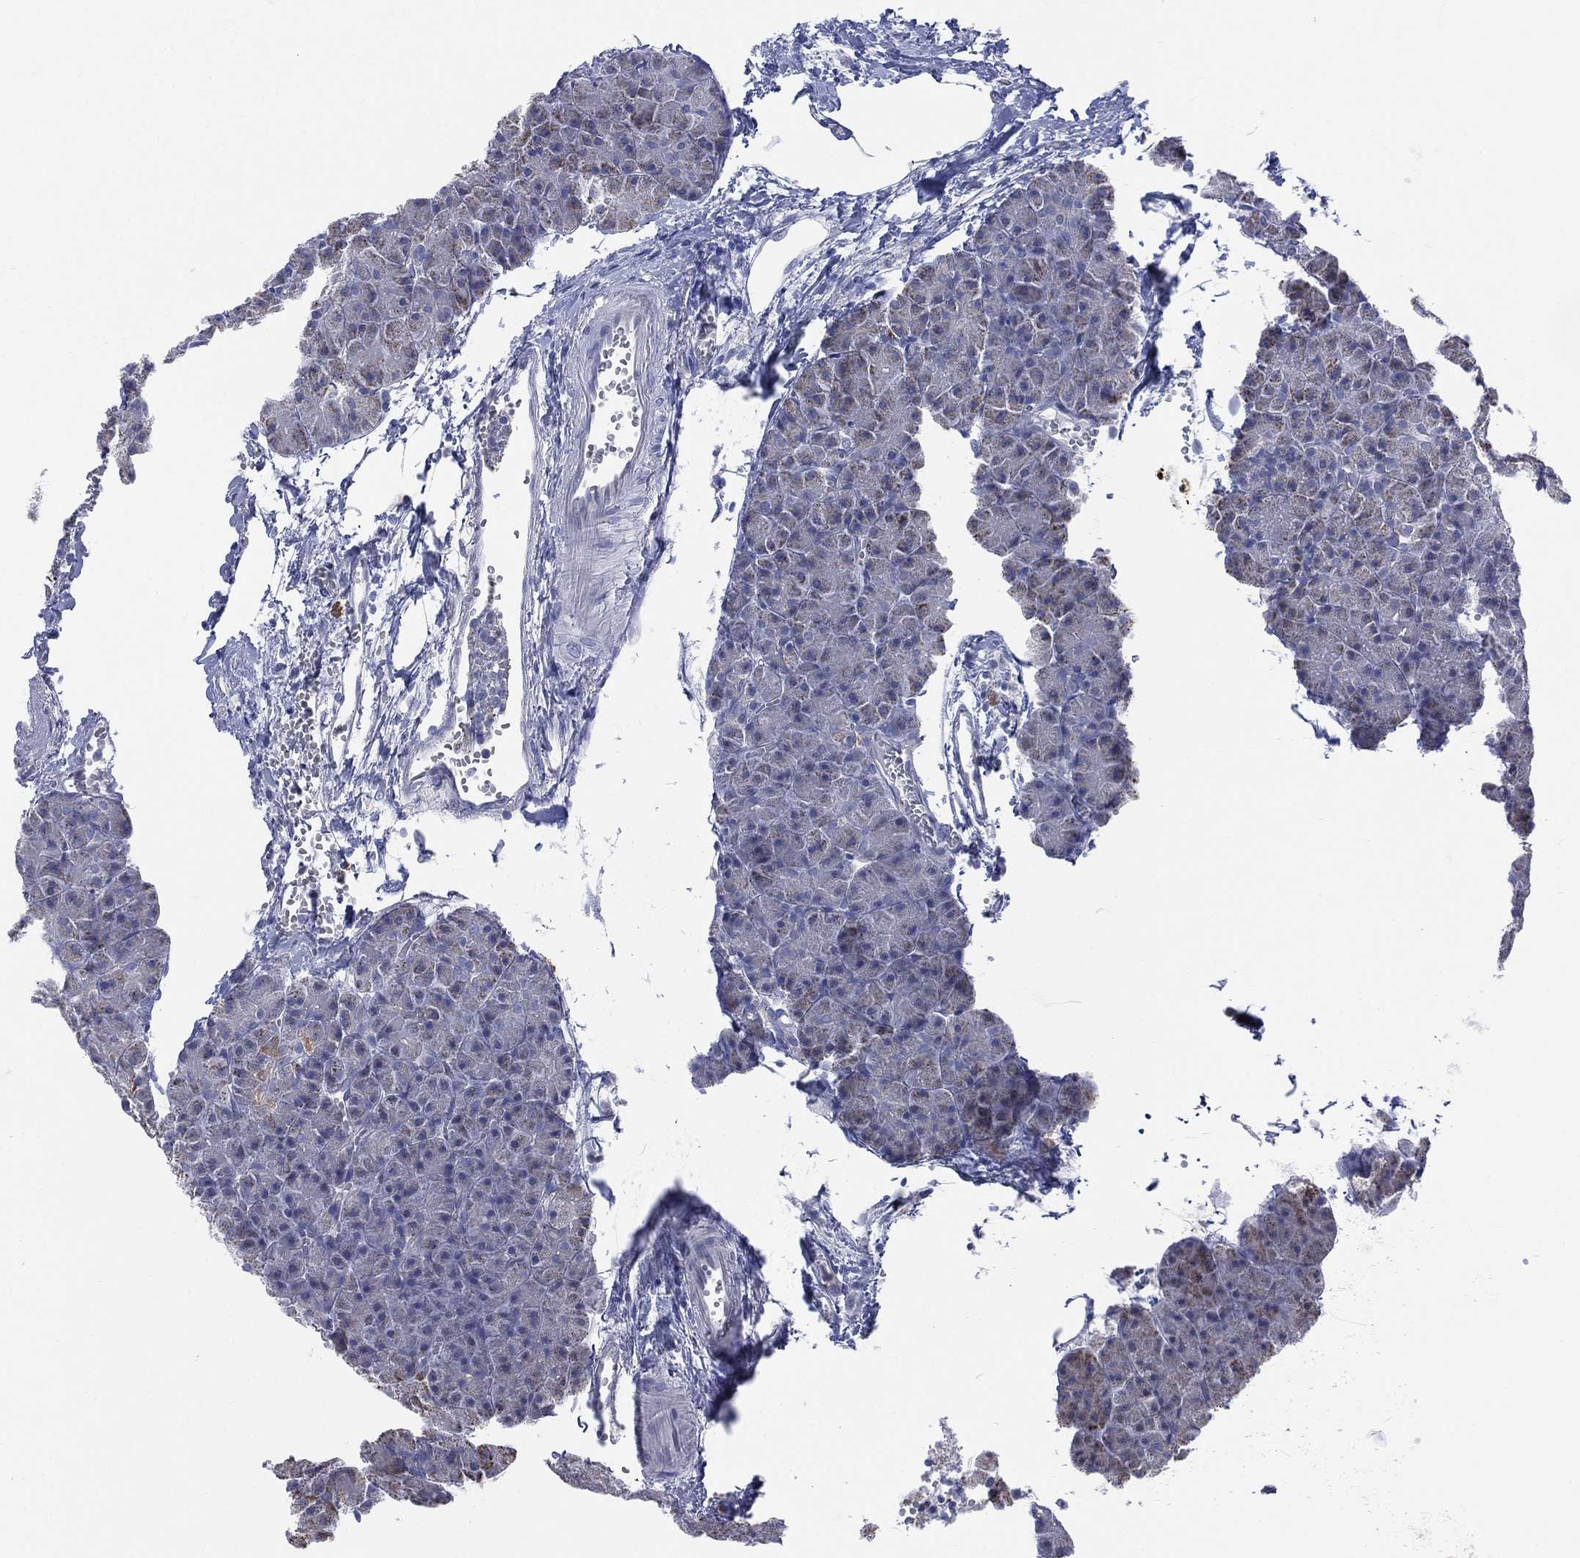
{"staining": {"intensity": "negative", "quantity": "none", "location": "none"}, "tissue": "pancreas", "cell_type": "Exocrine glandular cells", "image_type": "normal", "snomed": [{"axis": "morphology", "description": "Normal tissue, NOS"}, {"axis": "topography", "description": "Pancreas"}], "caption": "A high-resolution photomicrograph shows IHC staining of benign pancreas, which shows no significant staining in exocrine glandular cells.", "gene": "AKAP3", "patient": {"sex": "male", "age": 61}}